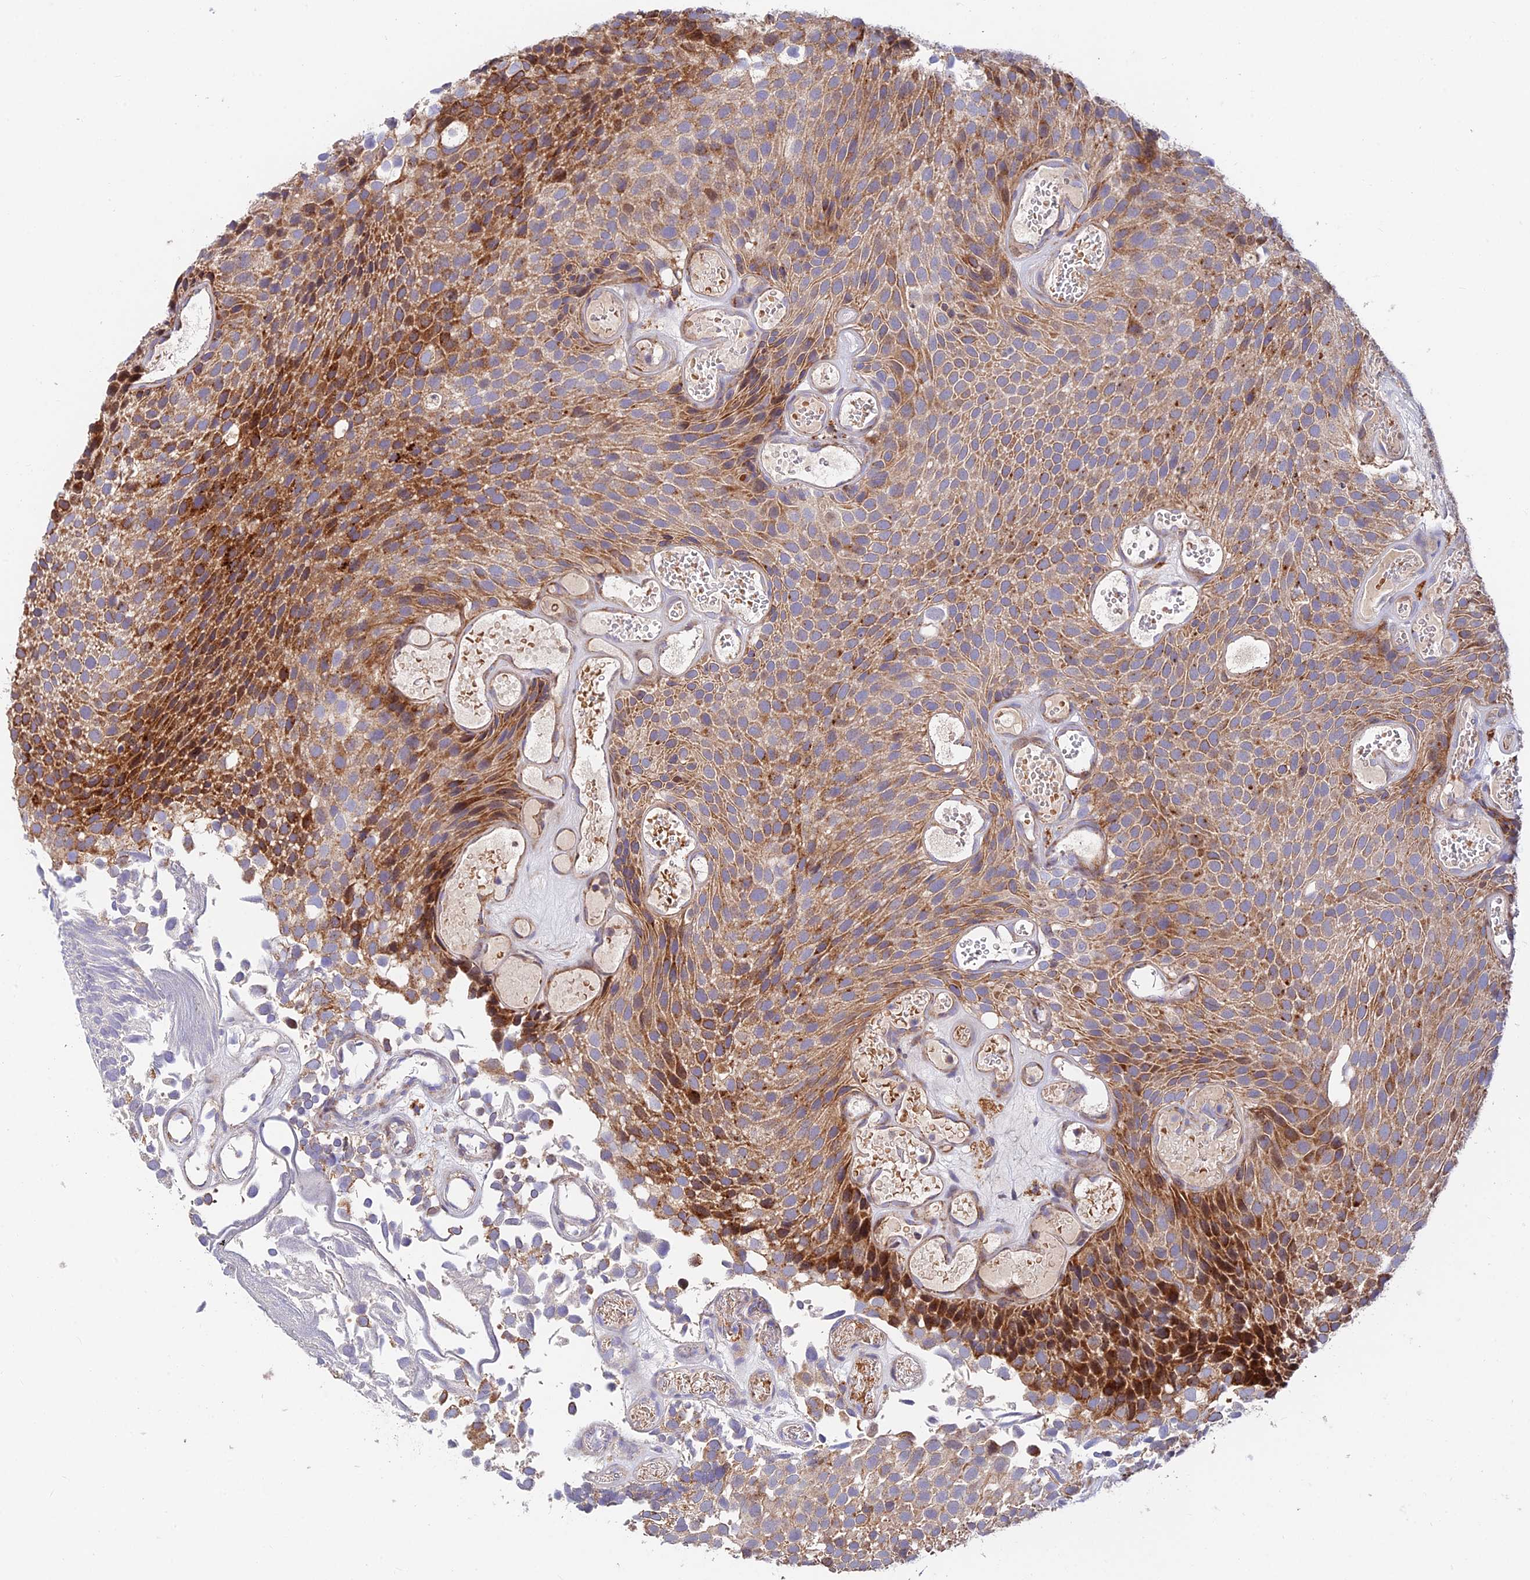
{"staining": {"intensity": "moderate", "quantity": "25%-75%", "location": "cytoplasmic/membranous"}, "tissue": "urothelial cancer", "cell_type": "Tumor cells", "image_type": "cancer", "snomed": [{"axis": "morphology", "description": "Urothelial carcinoma, Low grade"}, {"axis": "topography", "description": "Urinary bladder"}], "caption": "Immunohistochemistry (DAB) staining of human urothelial cancer shows moderate cytoplasmic/membranous protein expression in approximately 25%-75% of tumor cells.", "gene": "FUOM", "patient": {"sex": "male", "age": 89}}